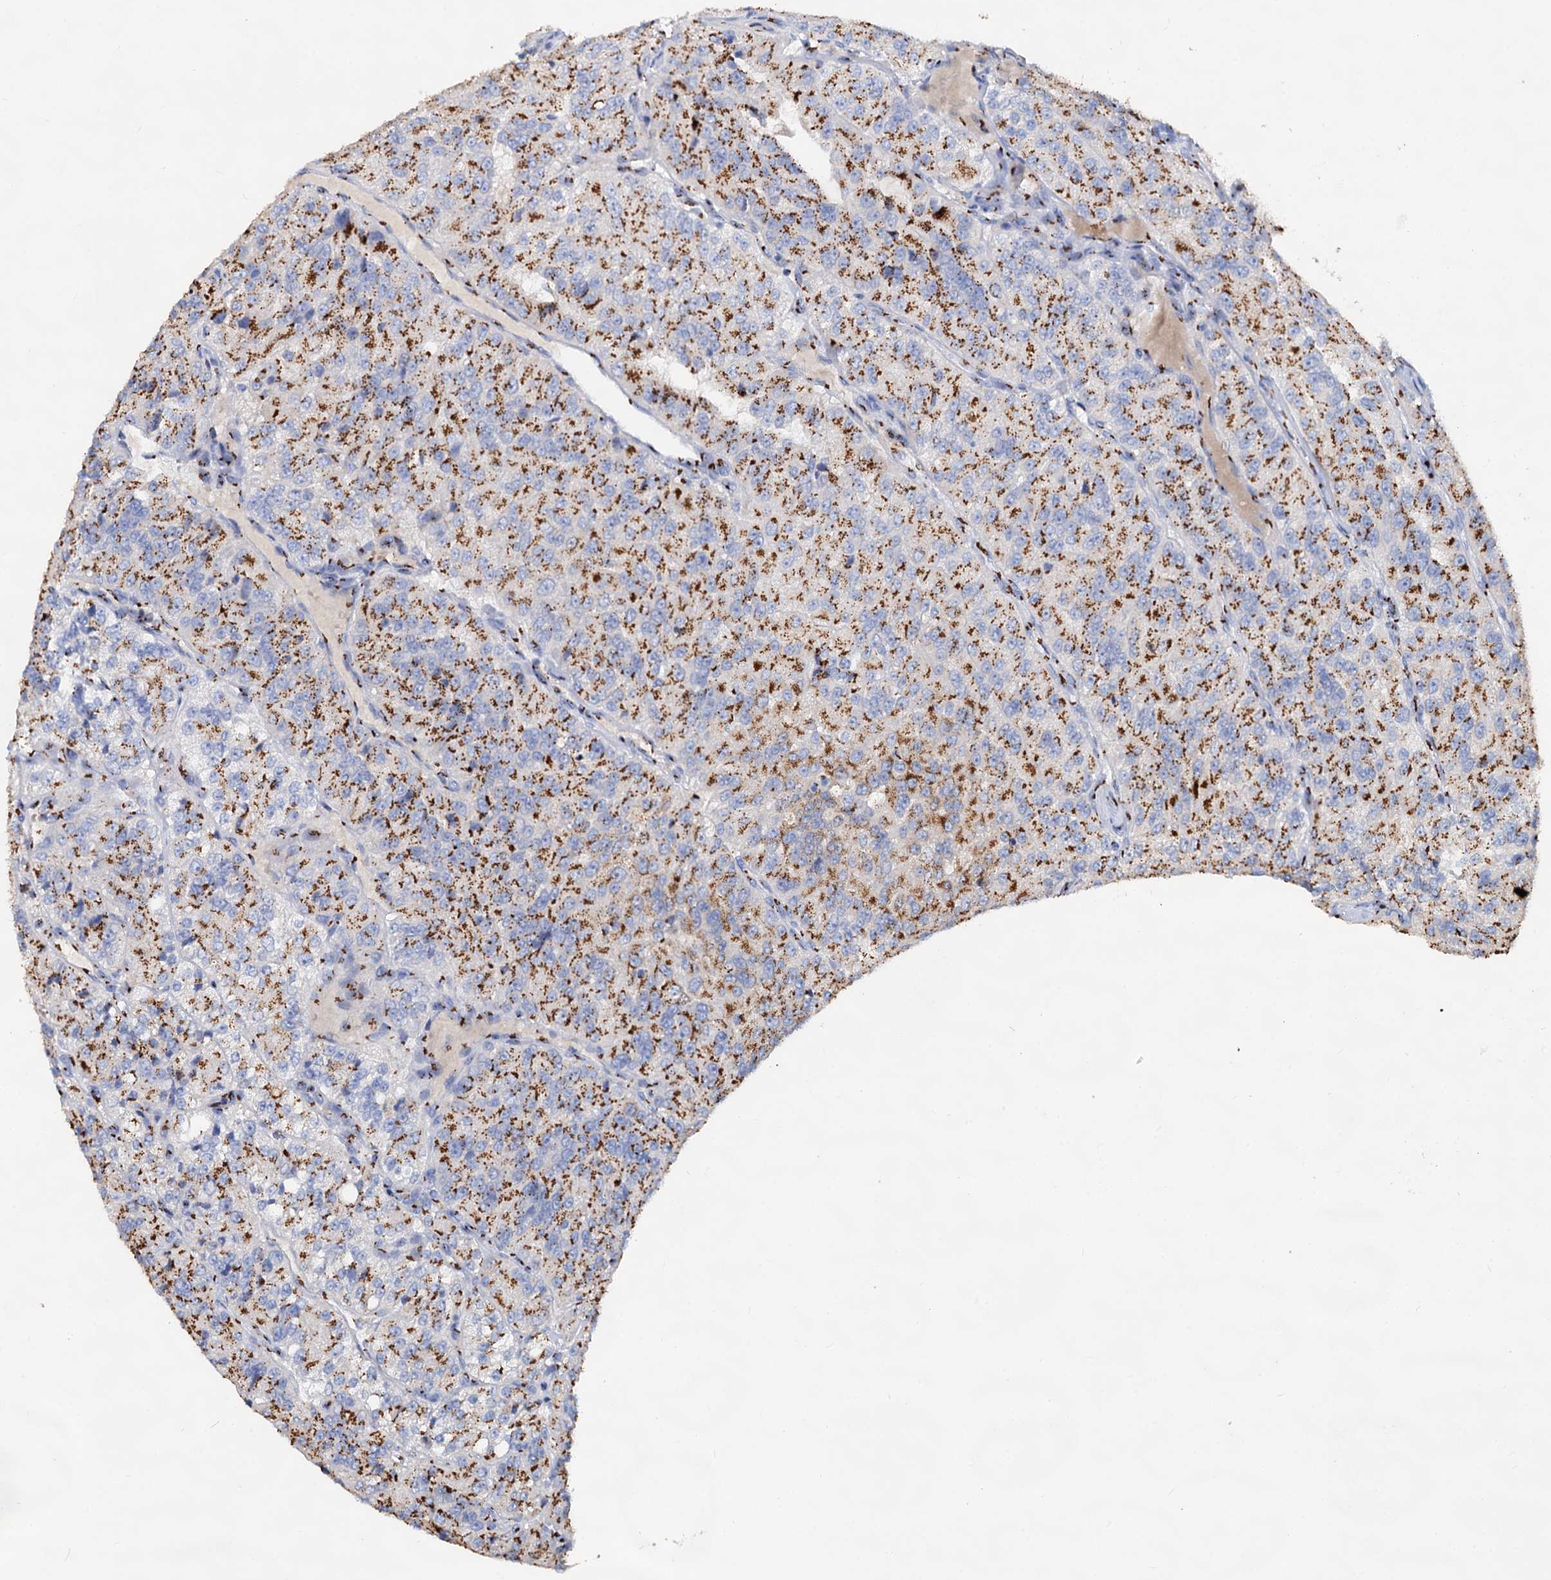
{"staining": {"intensity": "strong", "quantity": ">75%", "location": "cytoplasmic/membranous"}, "tissue": "renal cancer", "cell_type": "Tumor cells", "image_type": "cancer", "snomed": [{"axis": "morphology", "description": "Adenocarcinoma, NOS"}, {"axis": "topography", "description": "Kidney"}], "caption": "A micrograph of human renal cancer stained for a protein displays strong cytoplasmic/membranous brown staining in tumor cells. The protein of interest is stained brown, and the nuclei are stained in blue (DAB (3,3'-diaminobenzidine) IHC with brightfield microscopy, high magnification).", "gene": "TM9SF3", "patient": {"sex": "female", "age": 63}}